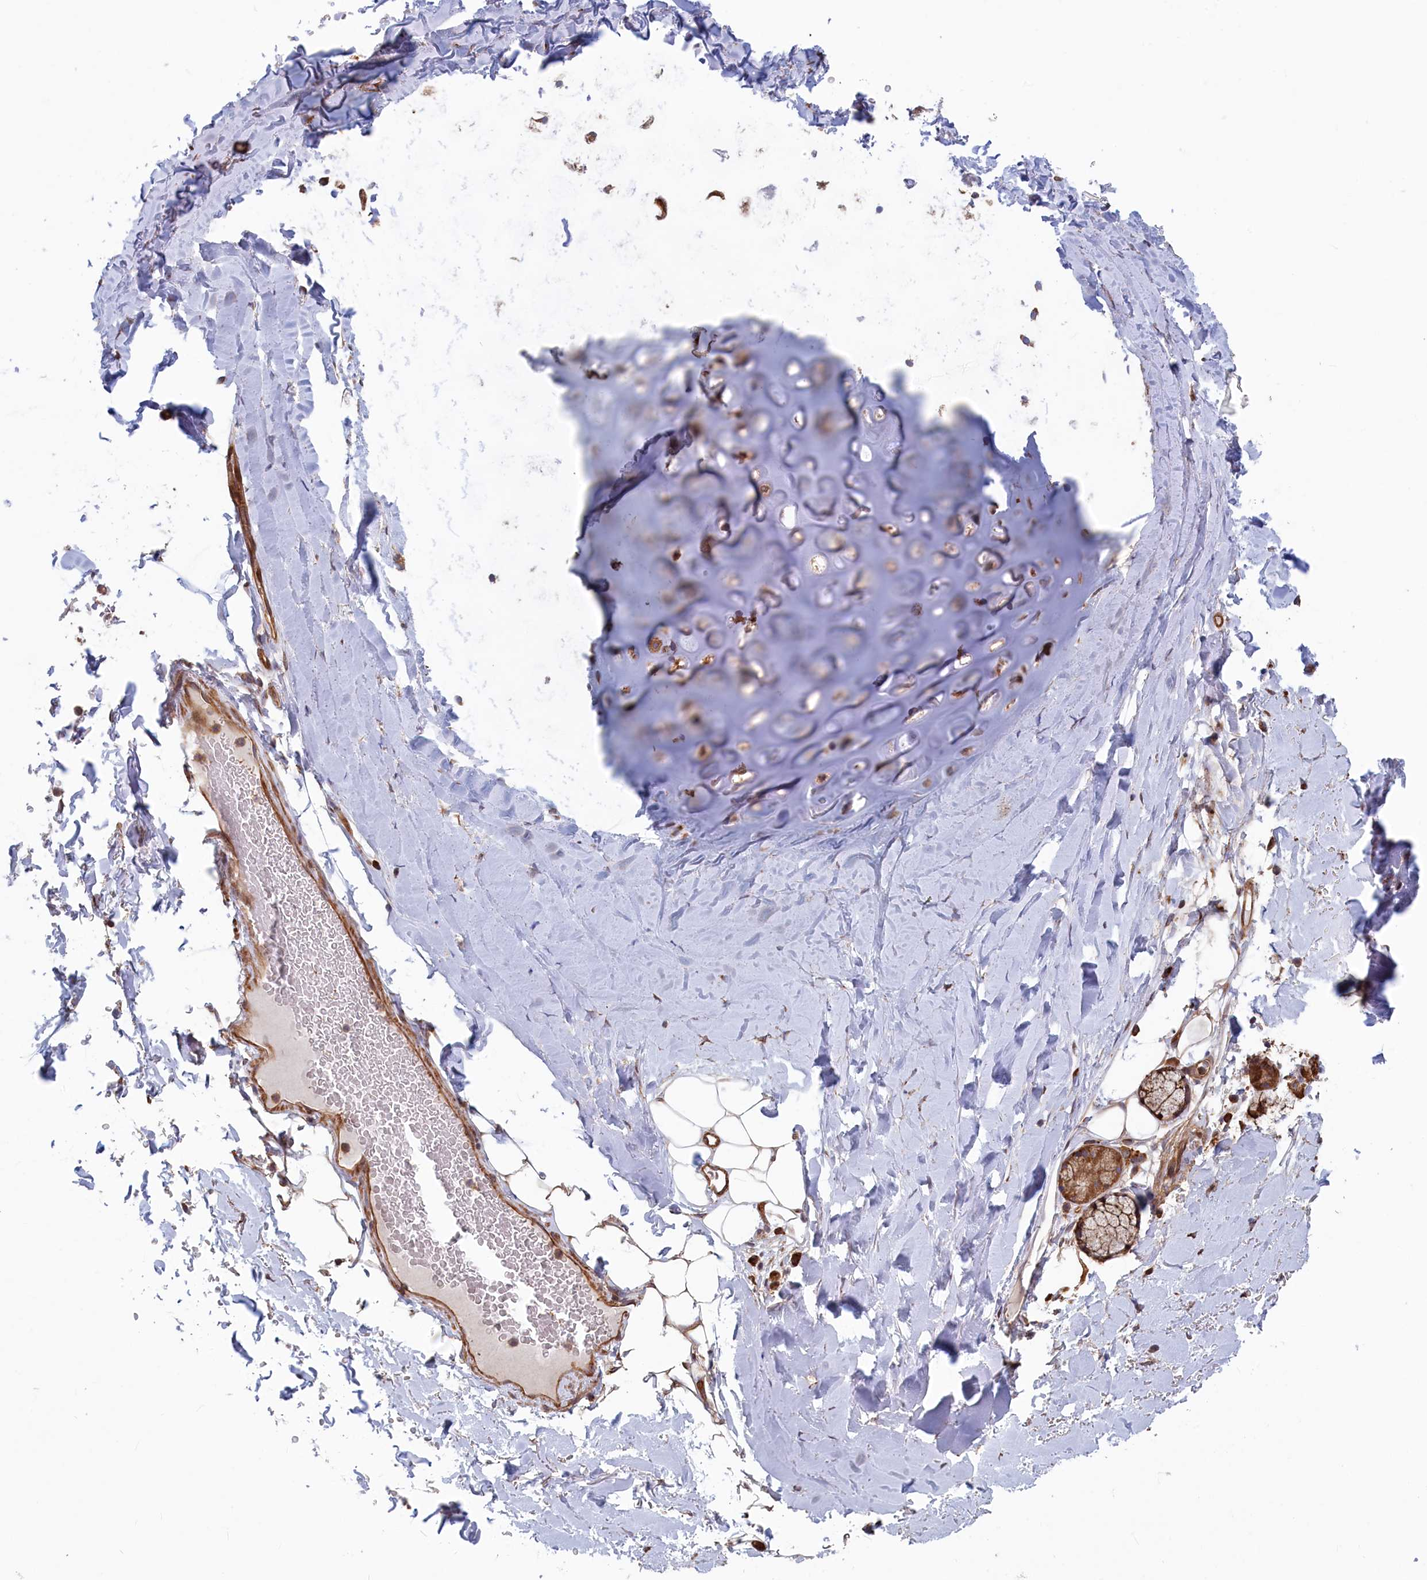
{"staining": {"intensity": "negative", "quantity": "none", "location": "none"}, "tissue": "adipose tissue", "cell_type": "Adipocytes", "image_type": "normal", "snomed": [{"axis": "morphology", "description": "Normal tissue, NOS"}, {"axis": "topography", "description": "Lymph node"}, {"axis": "topography", "description": "Bronchus"}], "caption": "Immunohistochemistry photomicrograph of benign human adipose tissue stained for a protein (brown), which shows no positivity in adipocytes.", "gene": "RILPL1", "patient": {"sex": "male", "age": 63}}